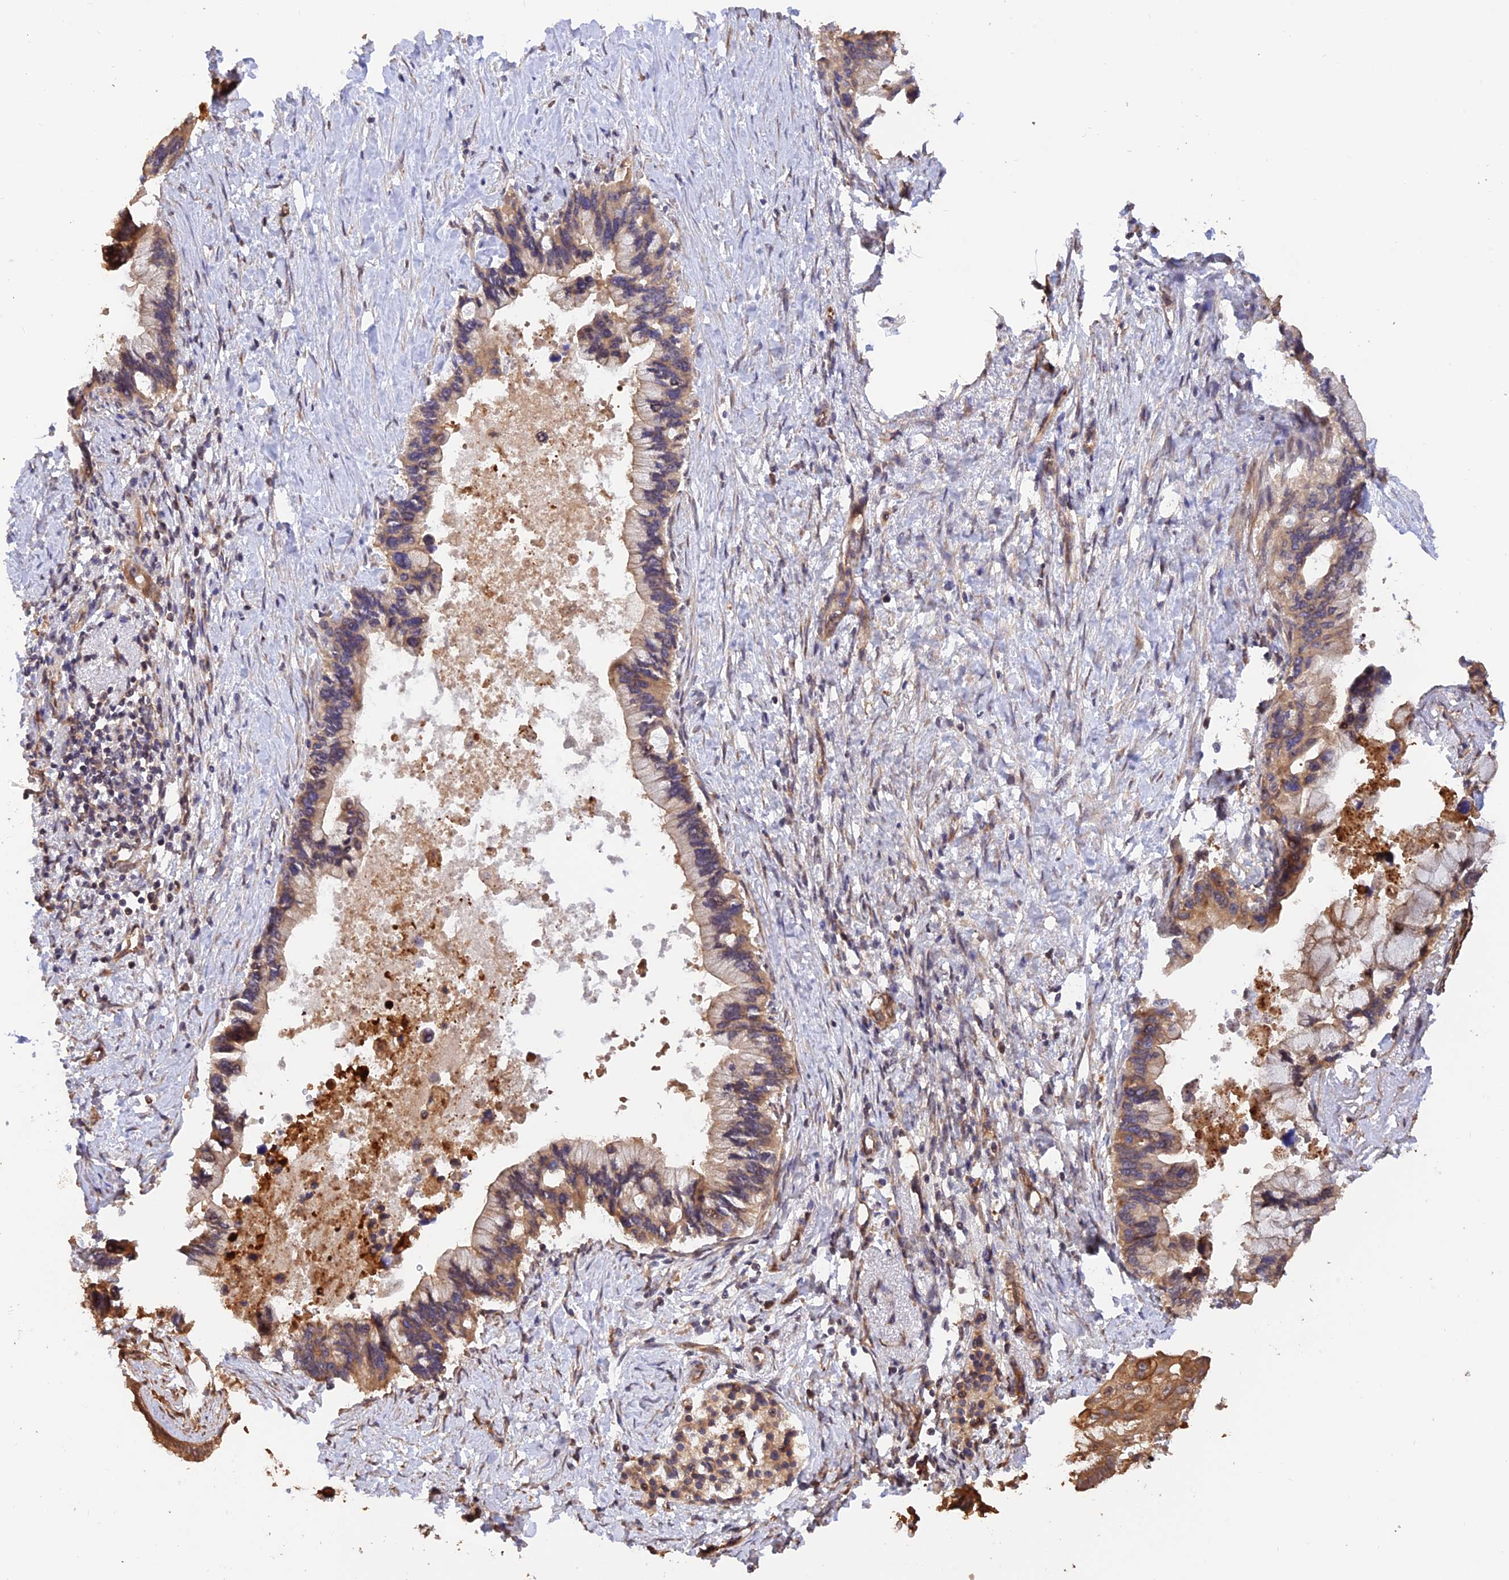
{"staining": {"intensity": "moderate", "quantity": "25%-75%", "location": "cytoplasmic/membranous"}, "tissue": "pancreatic cancer", "cell_type": "Tumor cells", "image_type": "cancer", "snomed": [{"axis": "morphology", "description": "Adenocarcinoma, NOS"}, {"axis": "topography", "description": "Pancreas"}], "caption": "Human adenocarcinoma (pancreatic) stained with a brown dye shows moderate cytoplasmic/membranous positive expression in approximately 25%-75% of tumor cells.", "gene": "CREBL2", "patient": {"sex": "female", "age": 83}}